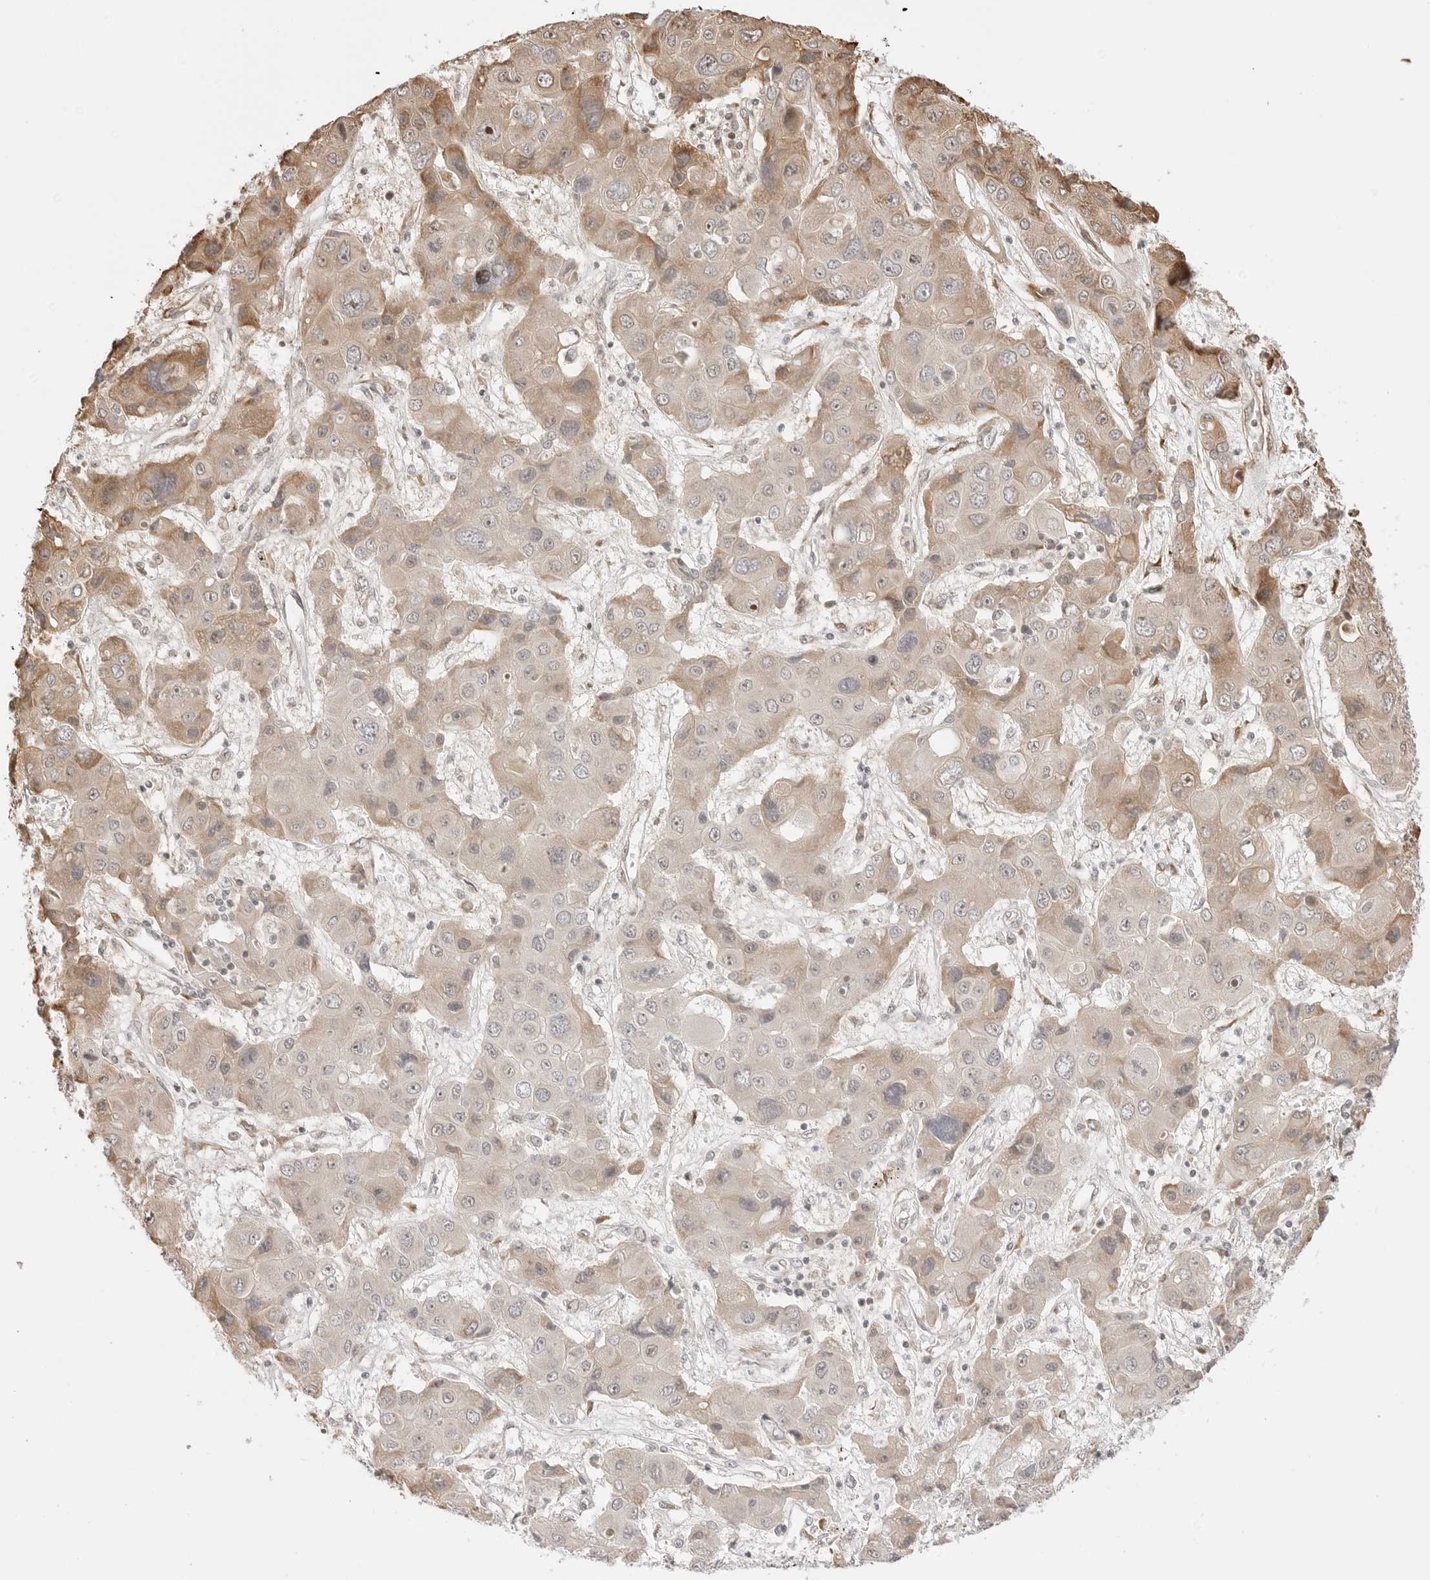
{"staining": {"intensity": "weak", "quantity": "<25%", "location": "cytoplasmic/membranous"}, "tissue": "liver cancer", "cell_type": "Tumor cells", "image_type": "cancer", "snomed": [{"axis": "morphology", "description": "Cholangiocarcinoma"}, {"axis": "topography", "description": "Liver"}], "caption": "Liver cancer was stained to show a protein in brown. There is no significant positivity in tumor cells.", "gene": "FKBP14", "patient": {"sex": "male", "age": 67}}